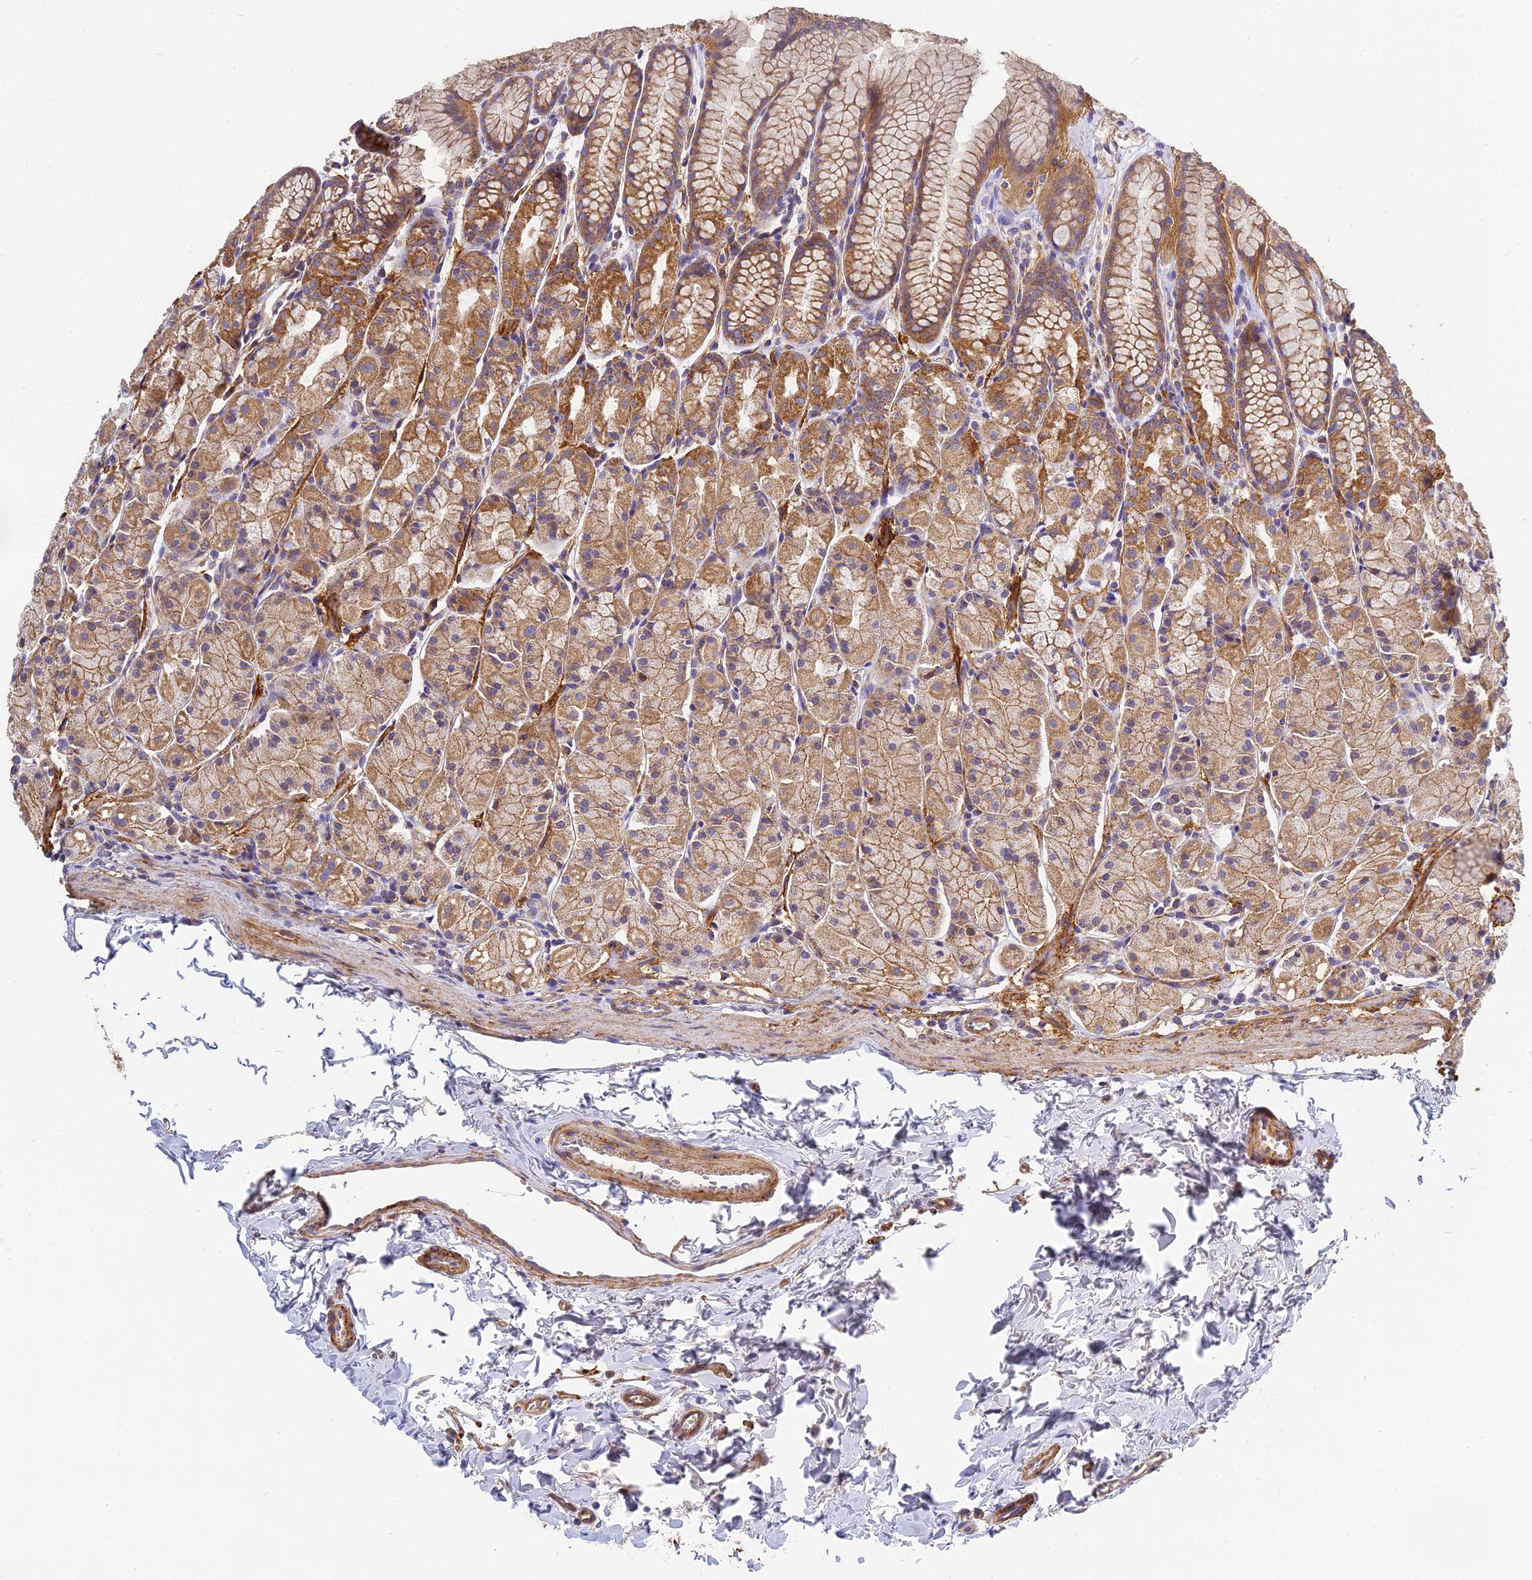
{"staining": {"intensity": "moderate", "quantity": ">75%", "location": "cytoplasmic/membranous"}, "tissue": "stomach", "cell_type": "Glandular cells", "image_type": "normal", "snomed": [{"axis": "morphology", "description": "Normal tissue, NOS"}, {"axis": "topography", "description": "Stomach, upper"}], "caption": "Unremarkable stomach displays moderate cytoplasmic/membranous expression in about >75% of glandular cells.", "gene": "MRPL15", "patient": {"sex": "male", "age": 47}}